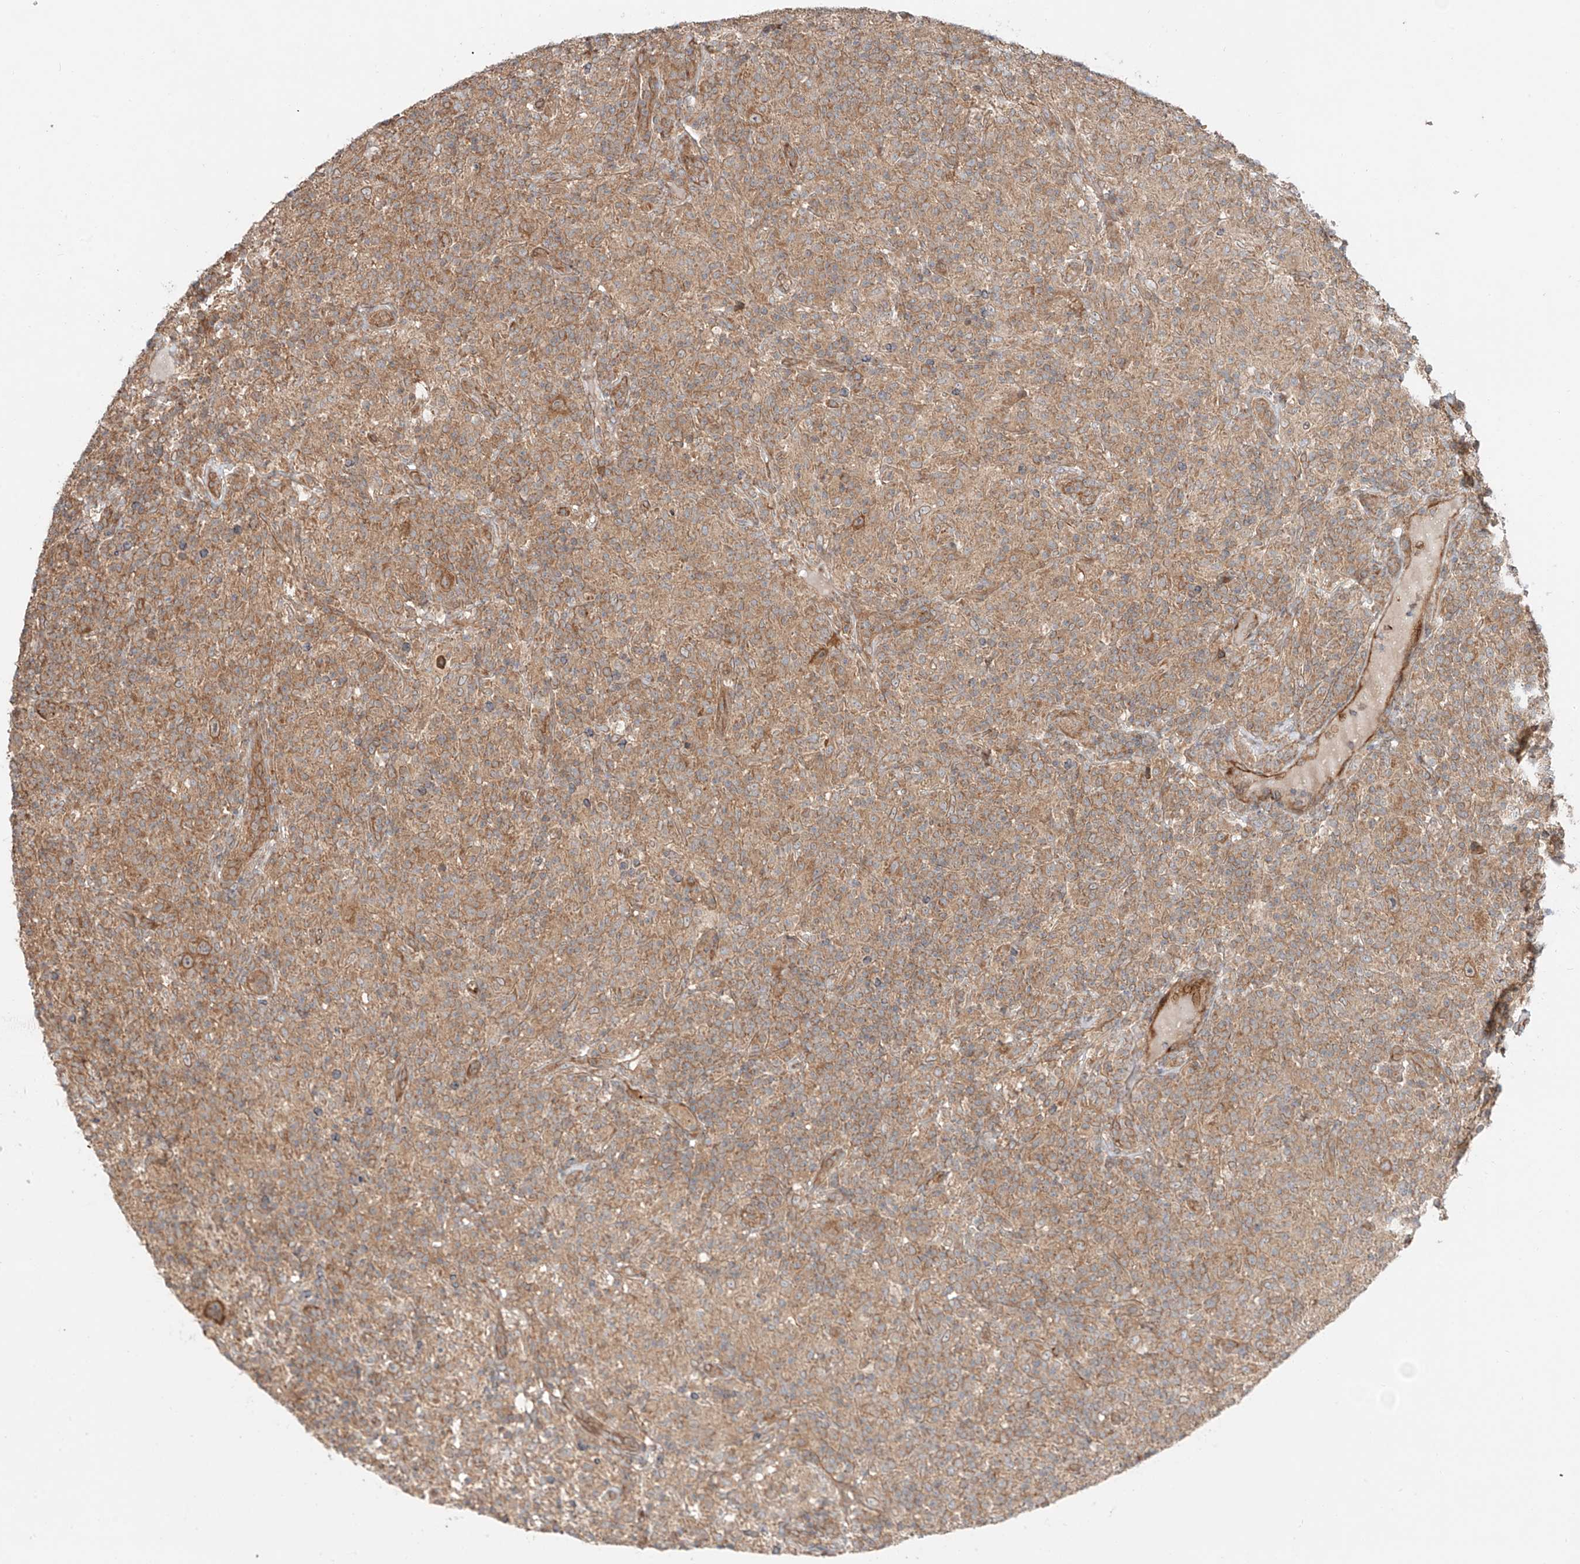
{"staining": {"intensity": "moderate", "quantity": ">75%", "location": "cytoplasmic/membranous"}, "tissue": "lymphoma", "cell_type": "Tumor cells", "image_type": "cancer", "snomed": [{"axis": "morphology", "description": "Hodgkin's disease, NOS"}, {"axis": "topography", "description": "Lymph node"}], "caption": "IHC of Hodgkin's disease demonstrates medium levels of moderate cytoplasmic/membranous staining in about >75% of tumor cells. (brown staining indicates protein expression, while blue staining denotes nuclei).", "gene": "CEP162", "patient": {"sex": "male", "age": 70}}